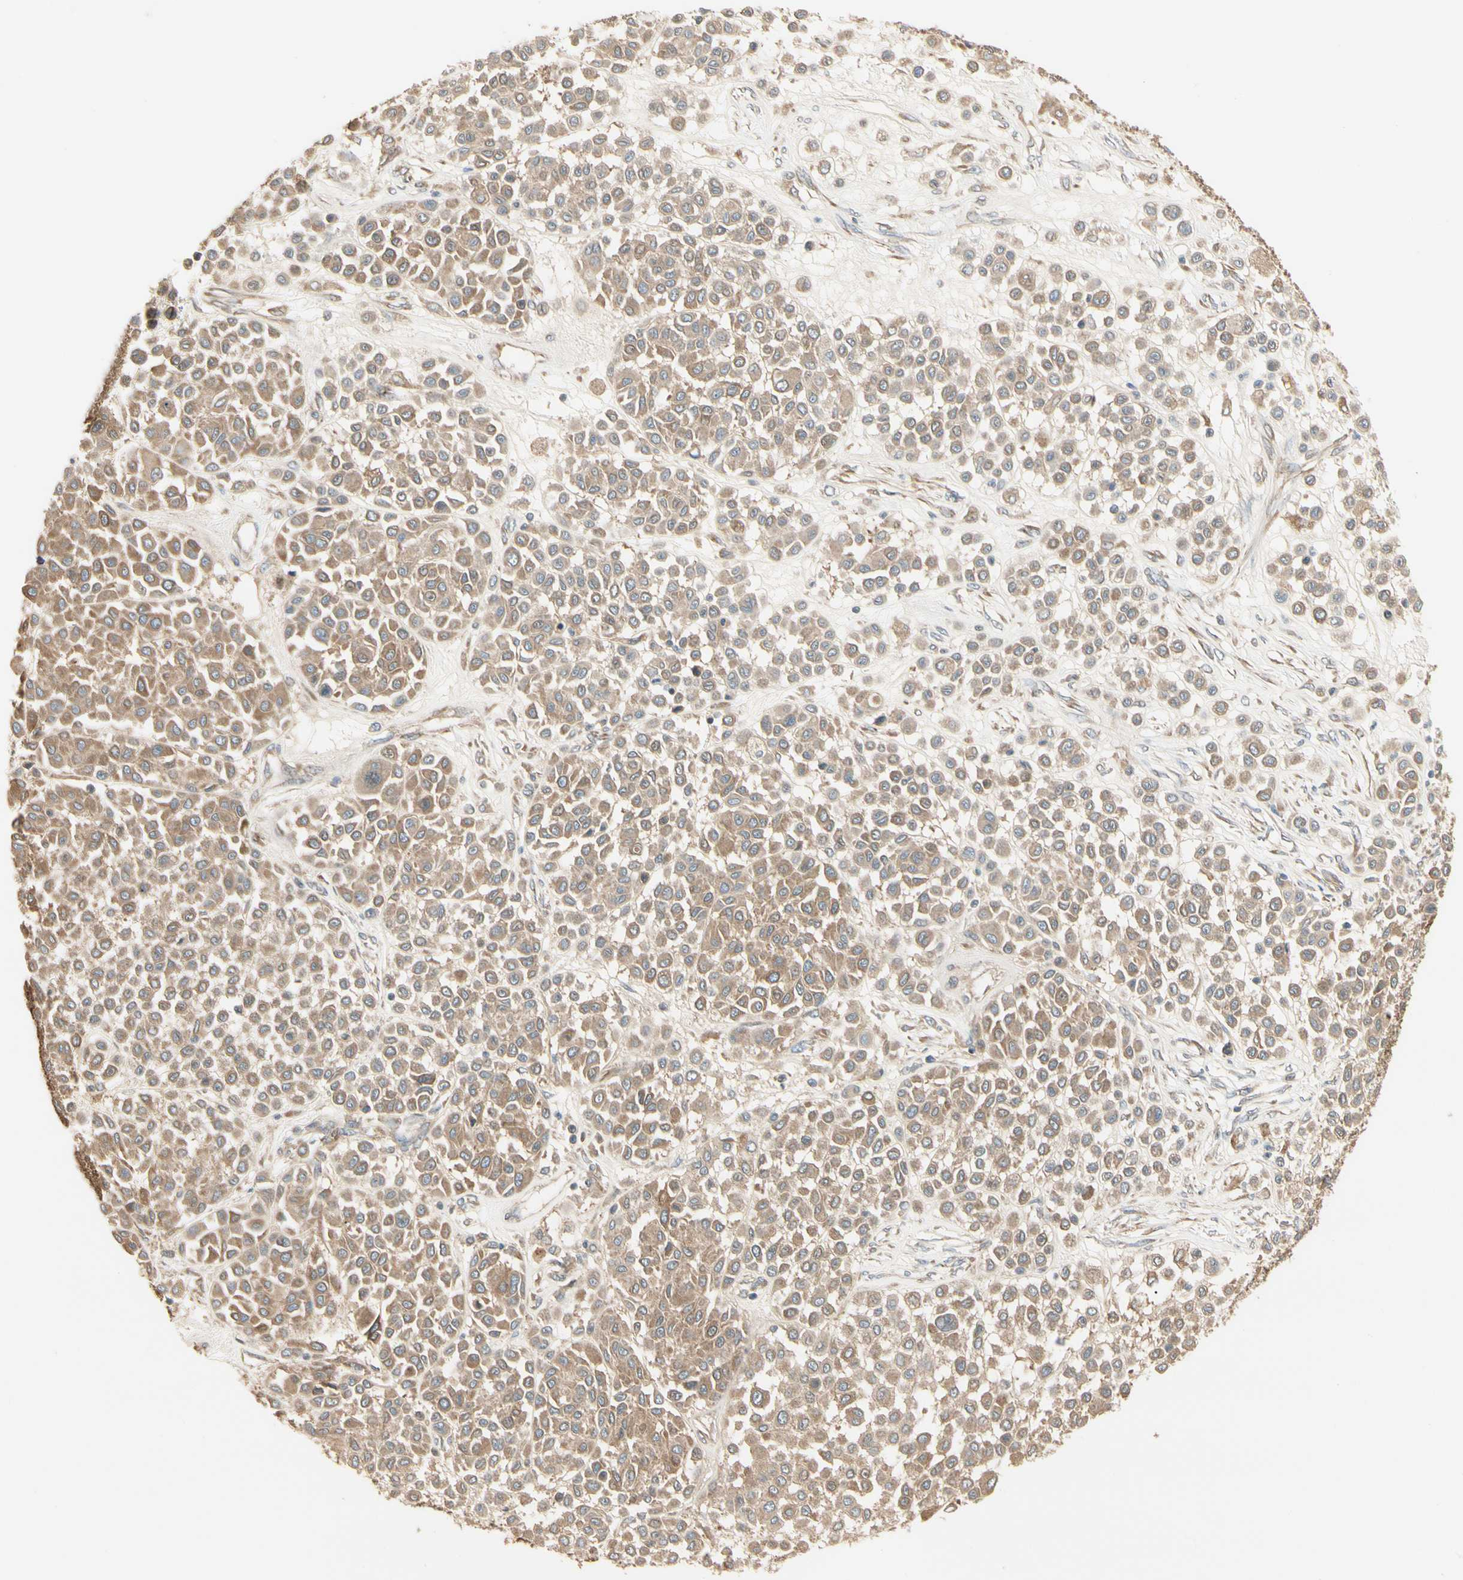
{"staining": {"intensity": "moderate", "quantity": ">75%", "location": "cytoplasmic/membranous"}, "tissue": "melanoma", "cell_type": "Tumor cells", "image_type": "cancer", "snomed": [{"axis": "morphology", "description": "Malignant melanoma, Metastatic site"}, {"axis": "topography", "description": "Soft tissue"}], "caption": "An IHC histopathology image of tumor tissue is shown. Protein staining in brown highlights moderate cytoplasmic/membranous positivity in malignant melanoma (metastatic site) within tumor cells.", "gene": "IRAG1", "patient": {"sex": "male", "age": 41}}